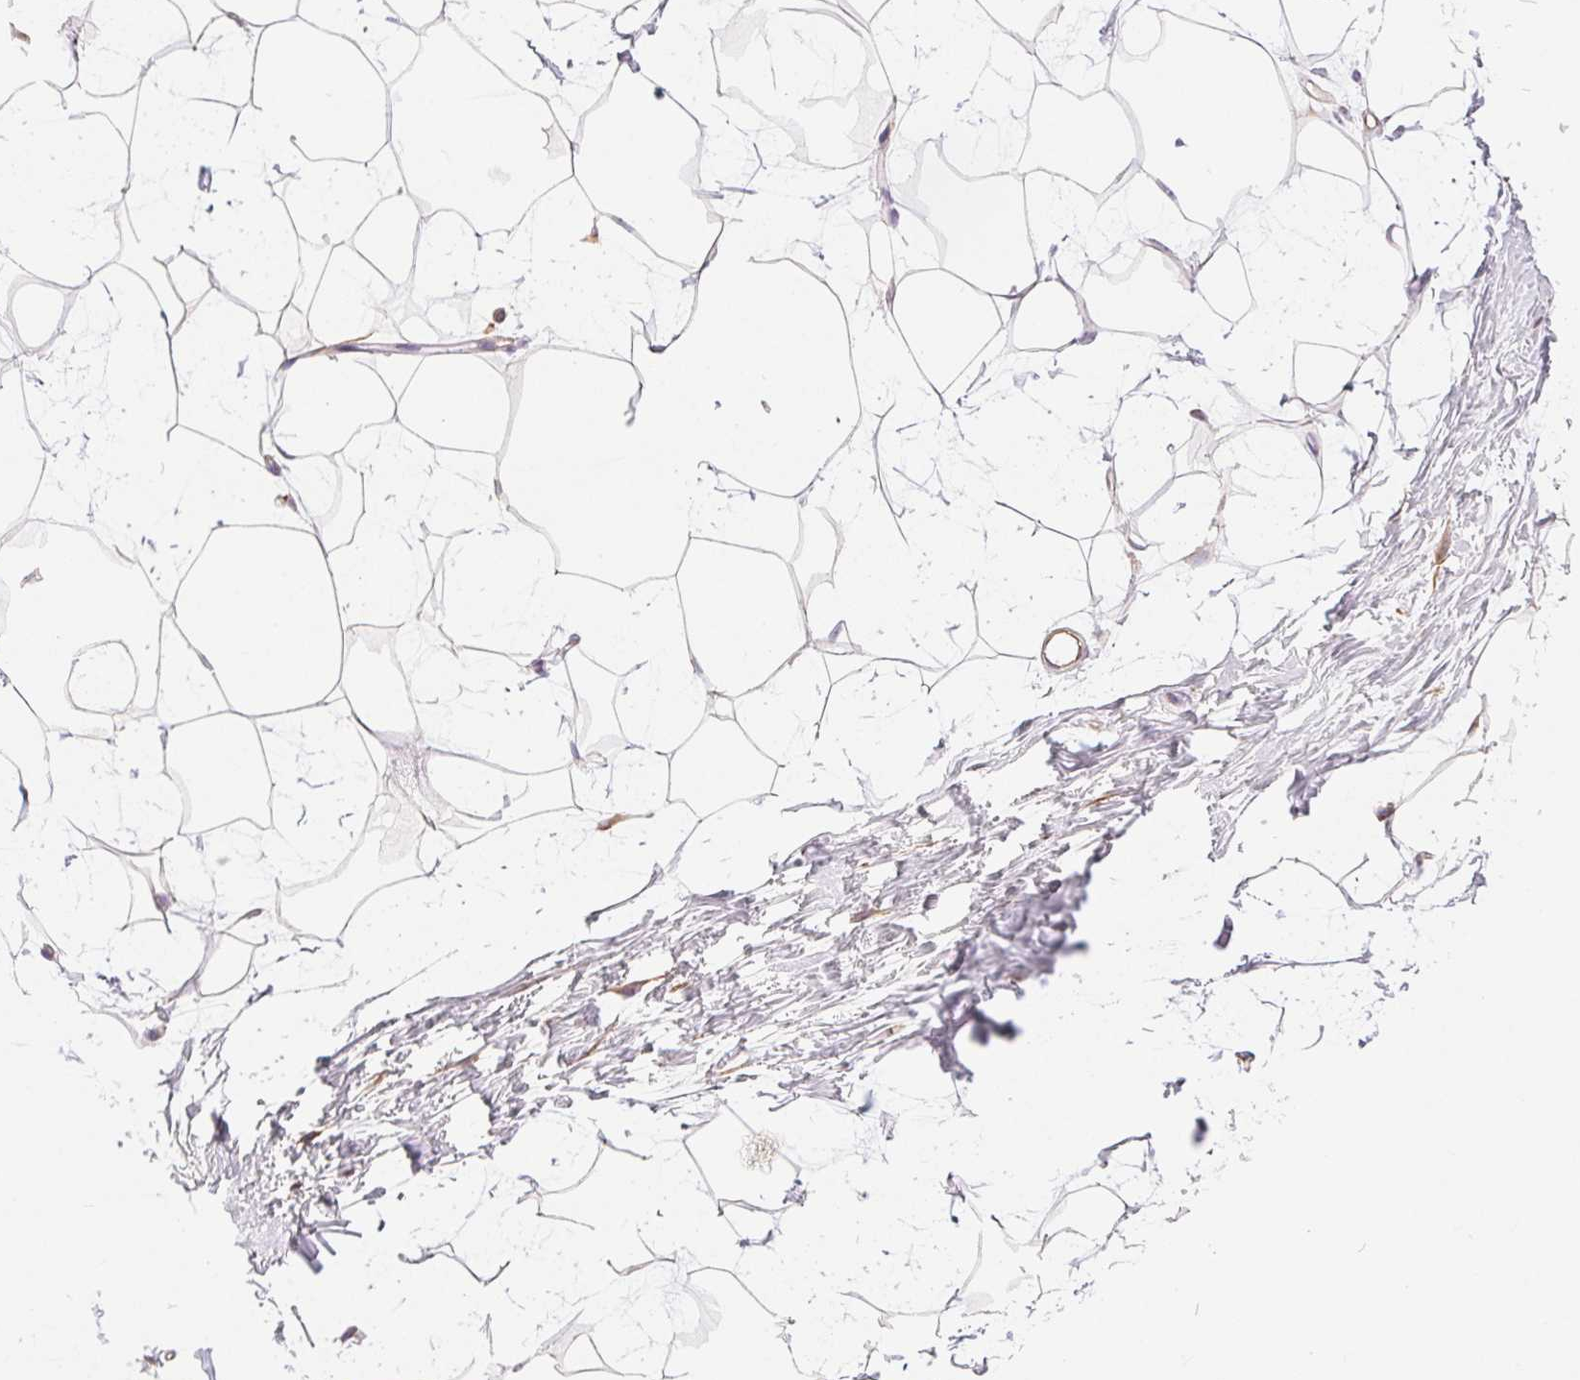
{"staining": {"intensity": "weak", "quantity": "<25%", "location": "cytoplasmic/membranous"}, "tissue": "breast", "cell_type": "Adipocytes", "image_type": "normal", "snomed": [{"axis": "morphology", "description": "Normal tissue, NOS"}, {"axis": "topography", "description": "Breast"}], "caption": "The immunohistochemistry histopathology image has no significant staining in adipocytes of breast. (DAB (3,3'-diaminobenzidine) IHC visualized using brightfield microscopy, high magnification).", "gene": "GFAP", "patient": {"sex": "female", "age": 45}}